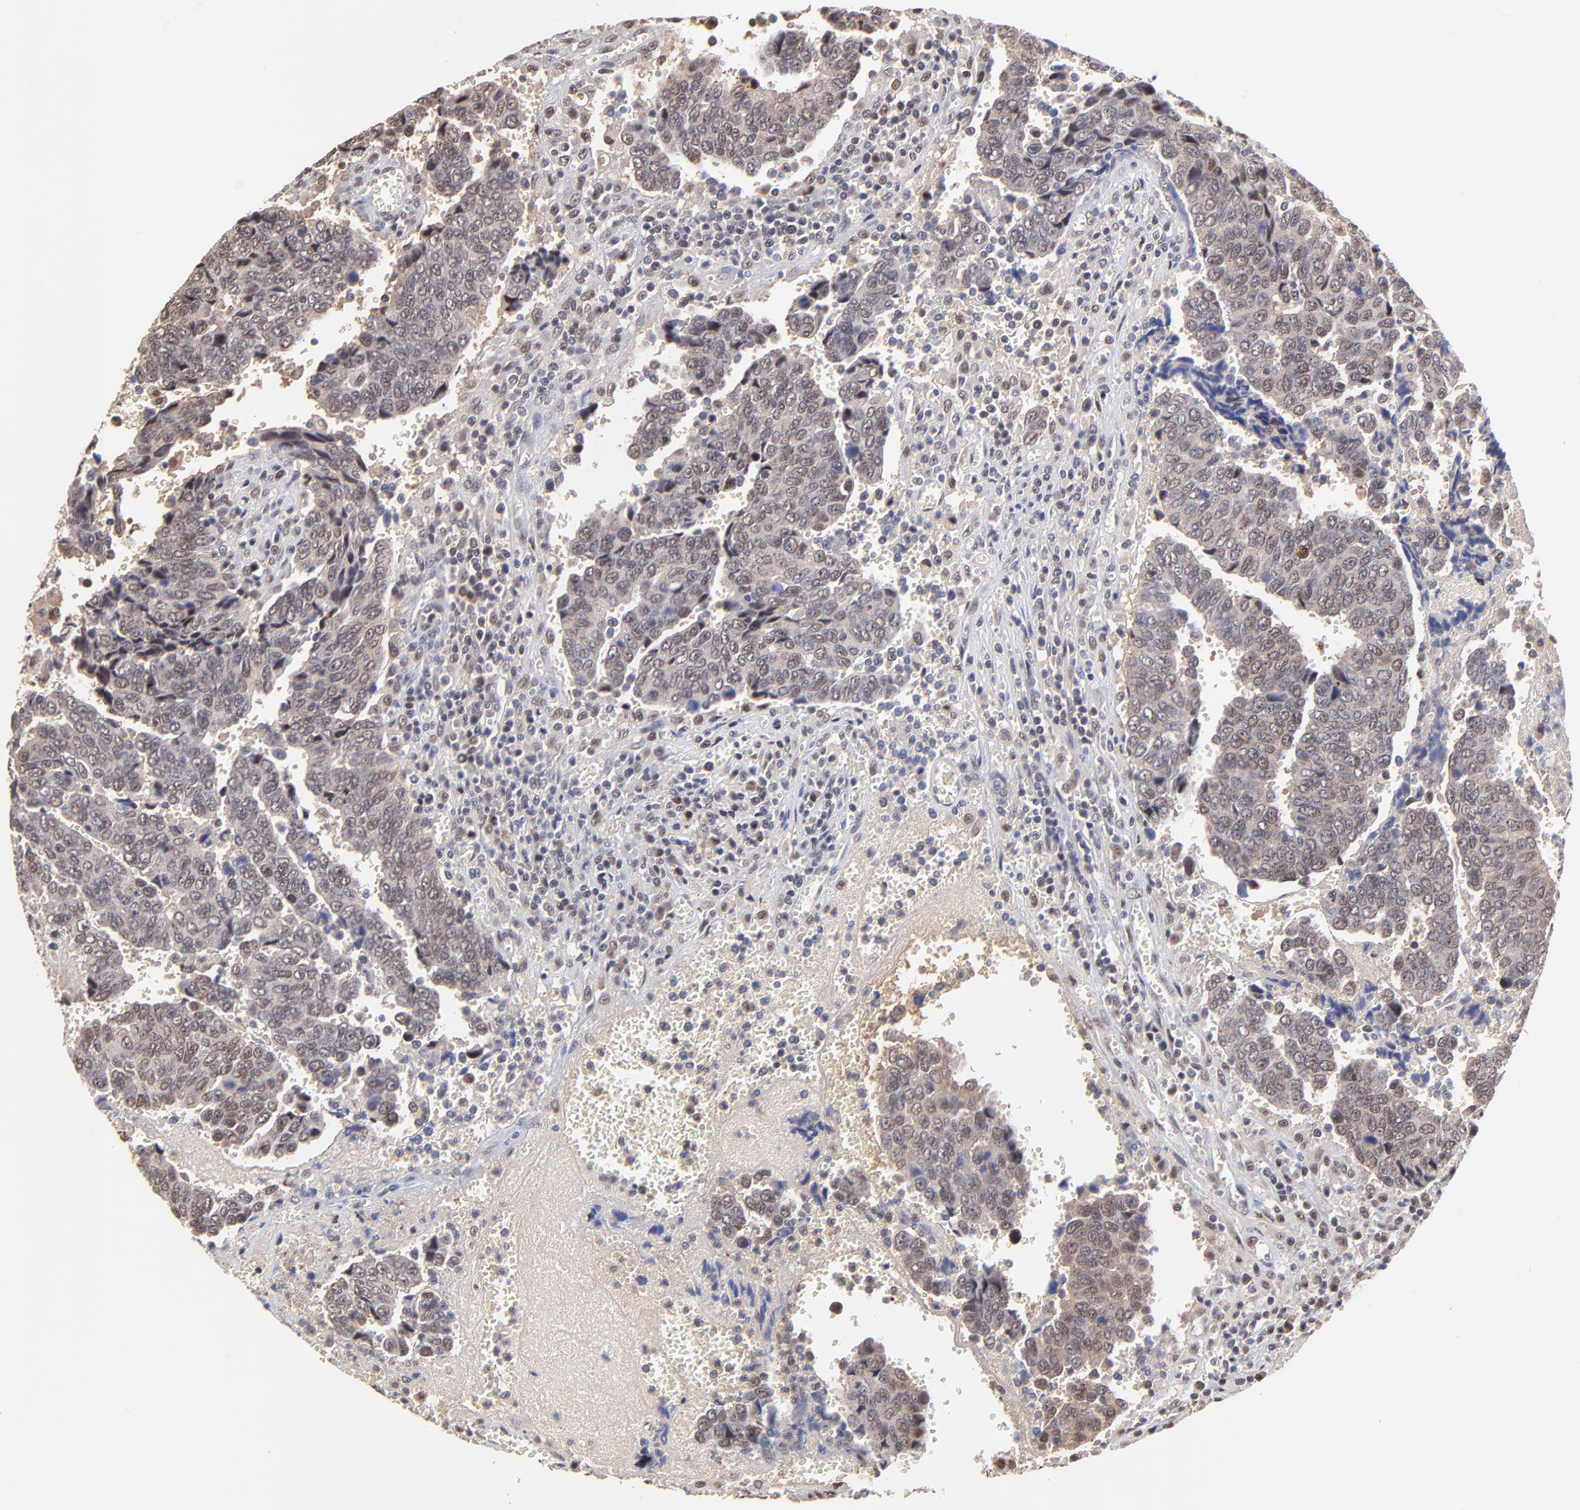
{"staining": {"intensity": "weak", "quantity": "25%-75%", "location": "cytoplasmic/membranous"}, "tissue": "urothelial cancer", "cell_type": "Tumor cells", "image_type": "cancer", "snomed": [{"axis": "morphology", "description": "Urothelial carcinoma, High grade"}, {"axis": "topography", "description": "Urinary bladder"}], "caption": "This histopathology image displays immunohistochemistry staining of urothelial cancer, with low weak cytoplasmic/membranous staining in approximately 25%-75% of tumor cells.", "gene": "PSMA6", "patient": {"sex": "male", "age": 86}}